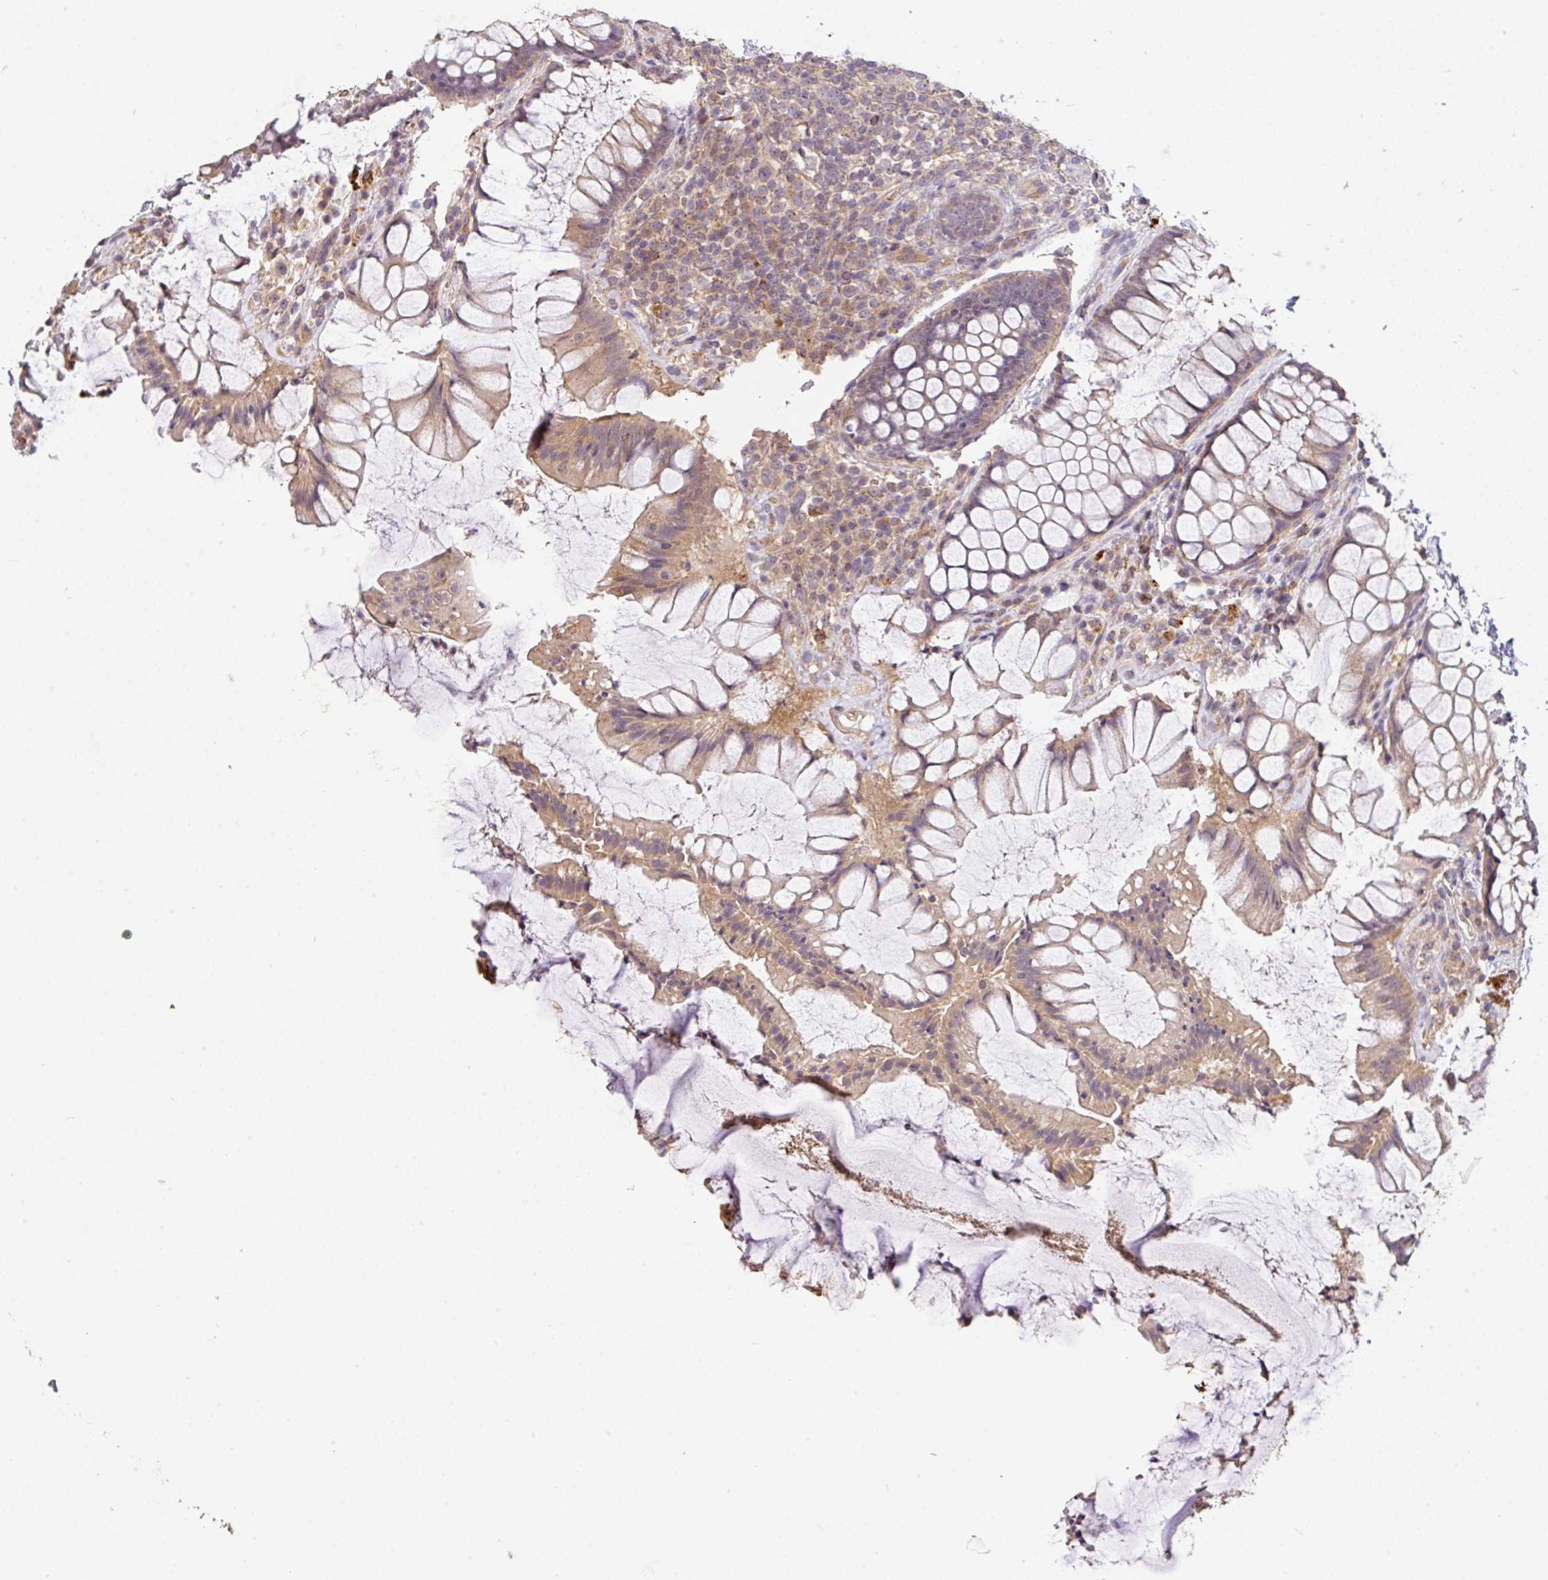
{"staining": {"intensity": "moderate", "quantity": ">75%", "location": "cytoplasmic/membranous"}, "tissue": "rectum", "cell_type": "Glandular cells", "image_type": "normal", "snomed": [{"axis": "morphology", "description": "Normal tissue, NOS"}, {"axis": "topography", "description": "Rectum"}], "caption": "IHC of normal rectum shows medium levels of moderate cytoplasmic/membranous positivity in approximately >75% of glandular cells.", "gene": "C1QTNF9B", "patient": {"sex": "female", "age": 58}}